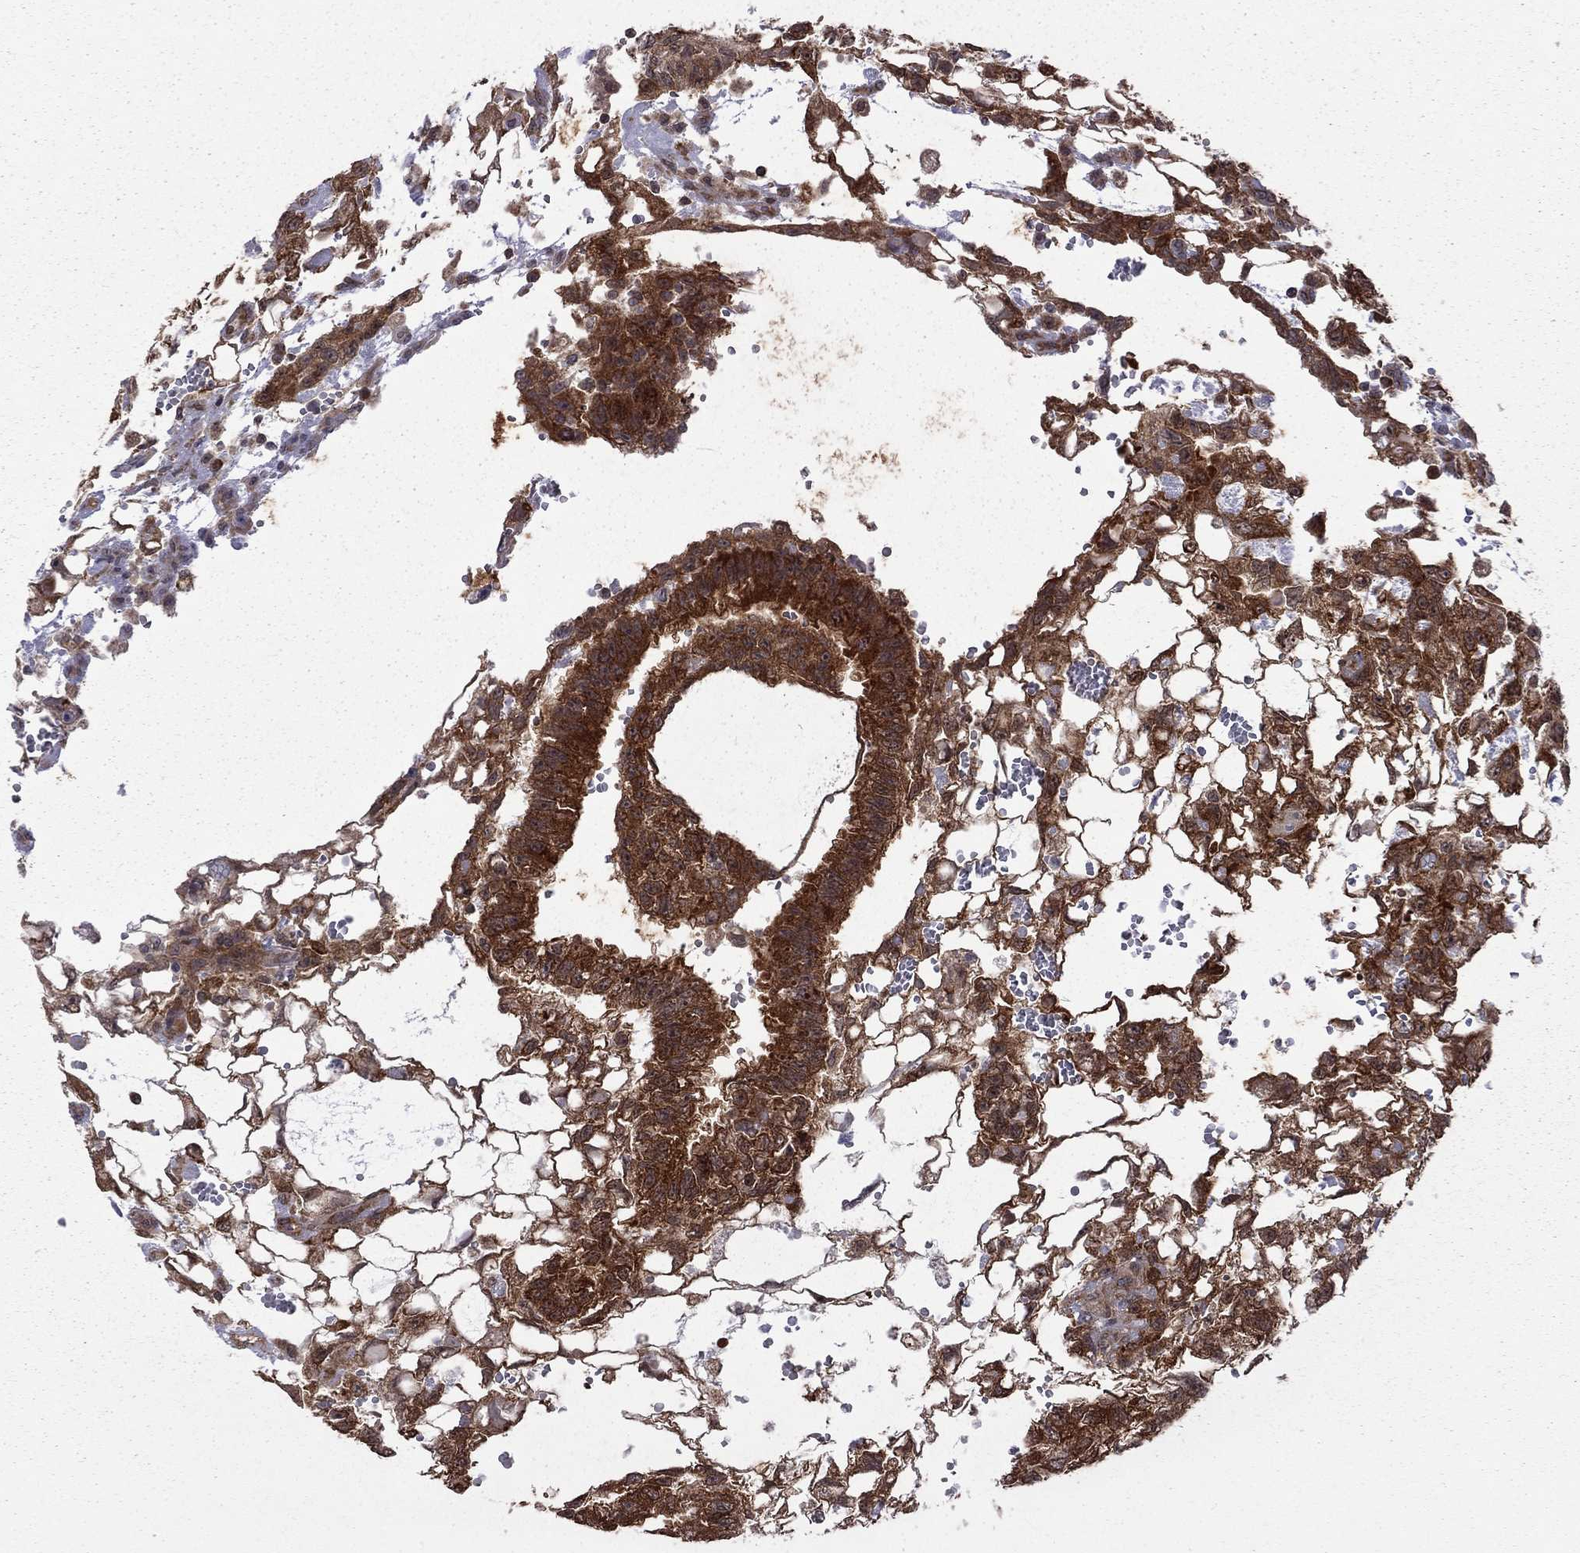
{"staining": {"intensity": "strong", "quantity": ">75%", "location": "cytoplasmic/membranous"}, "tissue": "testis cancer", "cell_type": "Tumor cells", "image_type": "cancer", "snomed": [{"axis": "morphology", "description": "Carcinoma, Embryonal, NOS"}, {"axis": "topography", "description": "Testis"}], "caption": "A photomicrograph of human testis cancer (embryonal carcinoma) stained for a protein shows strong cytoplasmic/membranous brown staining in tumor cells. (Stains: DAB in brown, nuclei in blue, Microscopy: brightfield microscopy at high magnification).", "gene": "NAA50", "patient": {"sex": "male", "age": 32}}